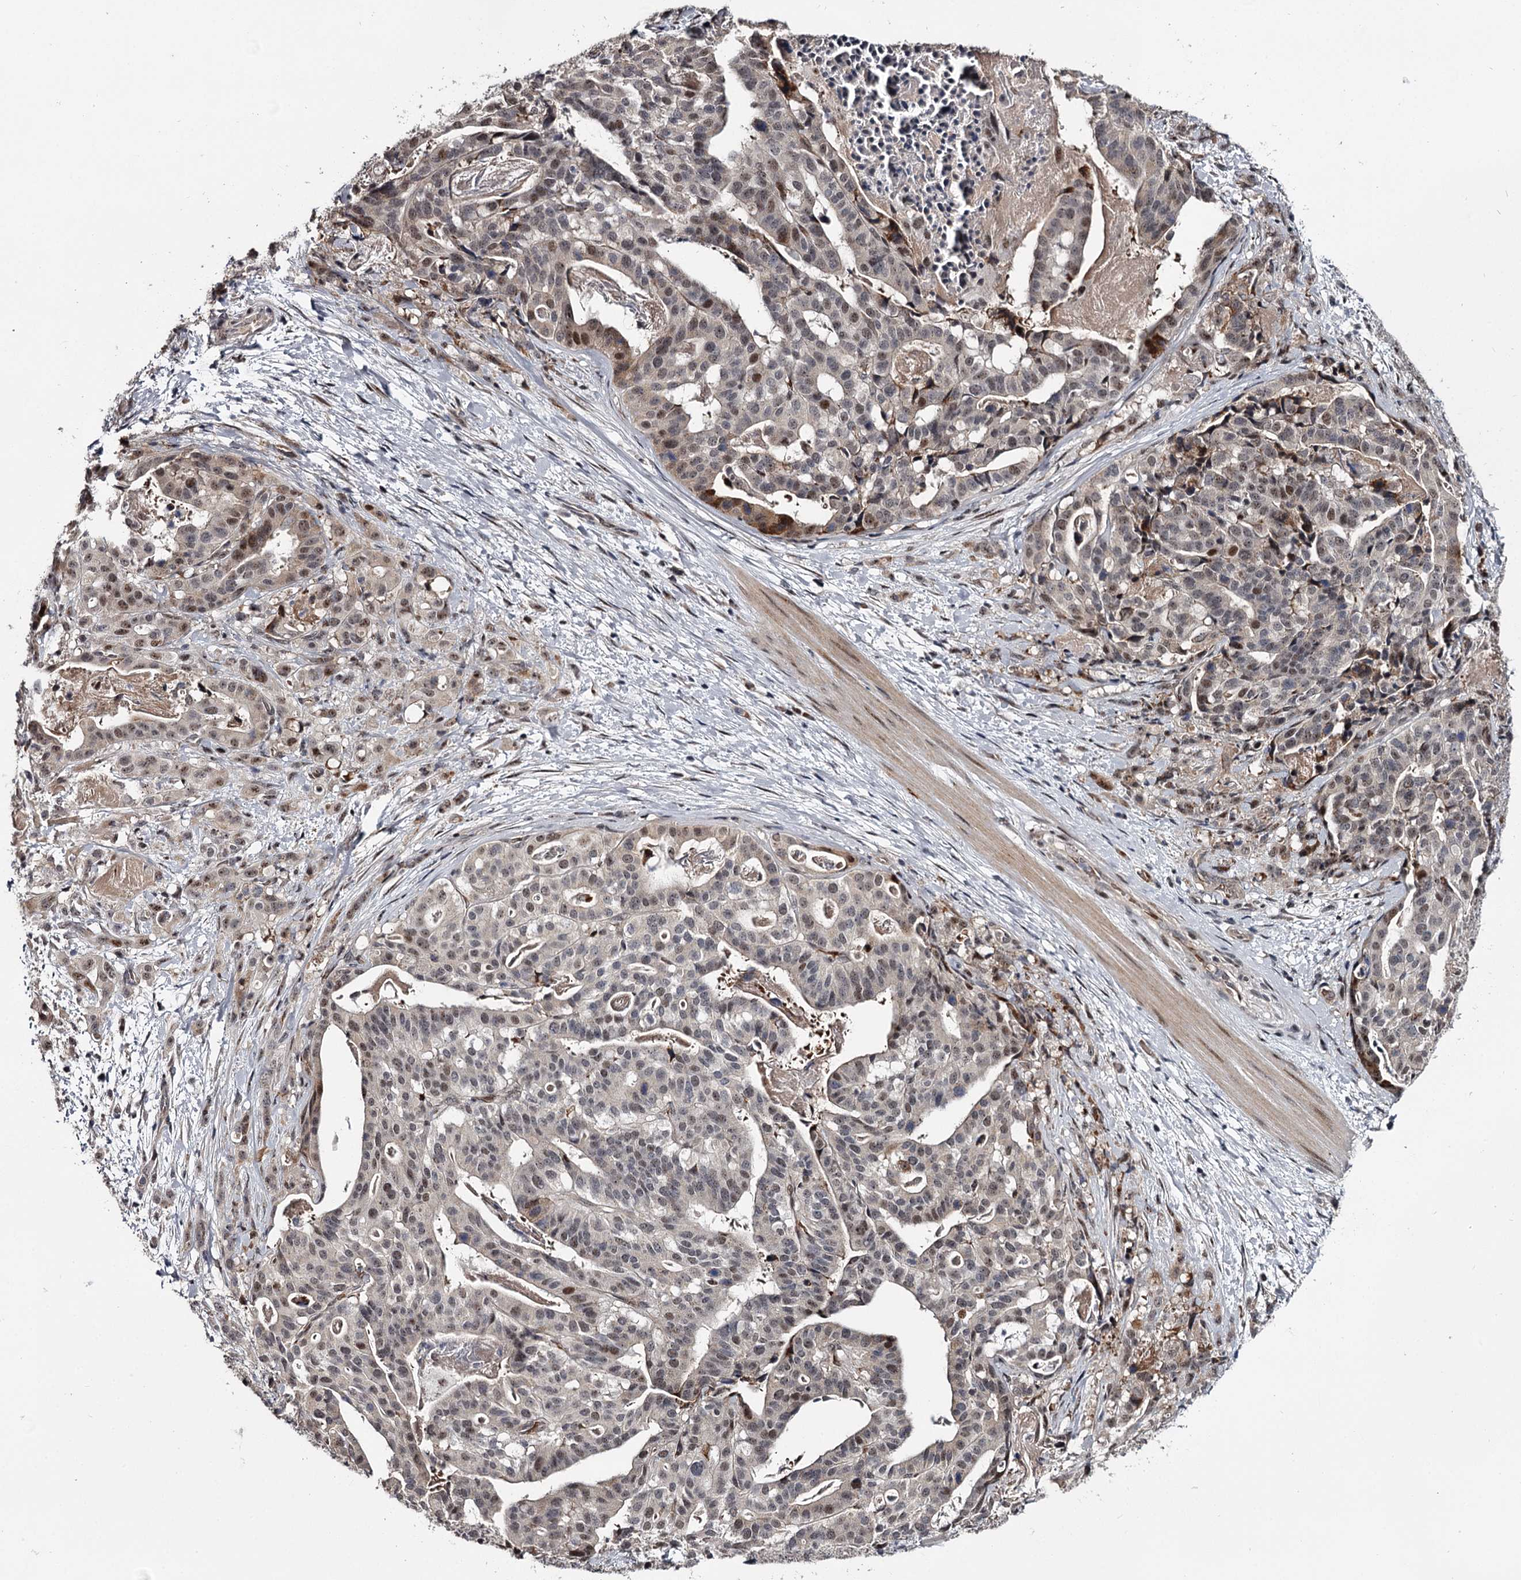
{"staining": {"intensity": "moderate", "quantity": "<25%", "location": "nuclear"}, "tissue": "stomach cancer", "cell_type": "Tumor cells", "image_type": "cancer", "snomed": [{"axis": "morphology", "description": "Adenocarcinoma, NOS"}, {"axis": "topography", "description": "Stomach"}], "caption": "High-power microscopy captured an immunohistochemistry (IHC) image of stomach adenocarcinoma, revealing moderate nuclear positivity in approximately <25% of tumor cells. The staining is performed using DAB brown chromogen to label protein expression. The nuclei are counter-stained blue using hematoxylin.", "gene": "RNF44", "patient": {"sex": "male", "age": 48}}